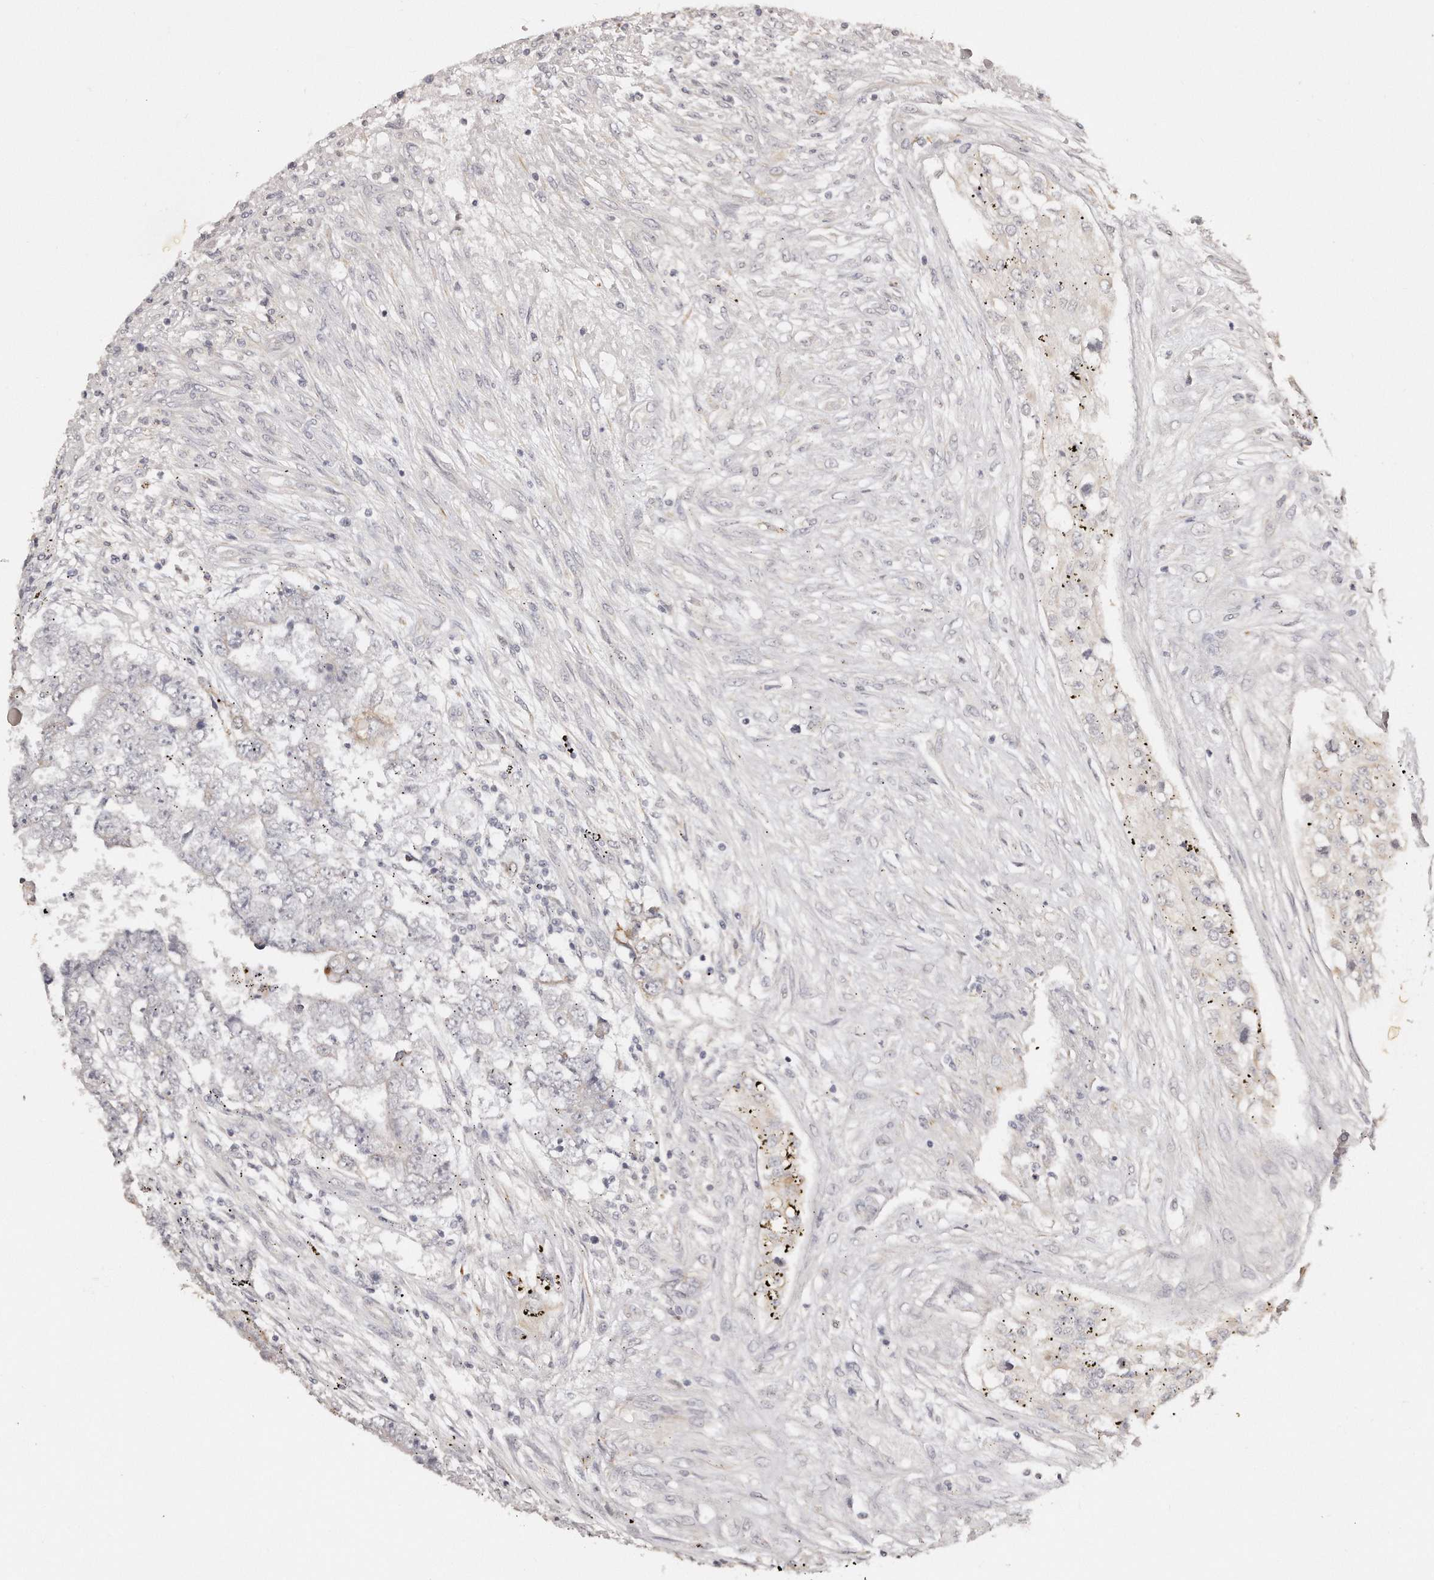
{"staining": {"intensity": "negative", "quantity": "none", "location": "none"}, "tissue": "testis cancer", "cell_type": "Tumor cells", "image_type": "cancer", "snomed": [{"axis": "morphology", "description": "Carcinoma, Embryonal, NOS"}, {"axis": "topography", "description": "Testis"}], "caption": "Tumor cells are negative for brown protein staining in embryonal carcinoma (testis). Nuclei are stained in blue.", "gene": "ZYG11A", "patient": {"sex": "male", "age": 25}}